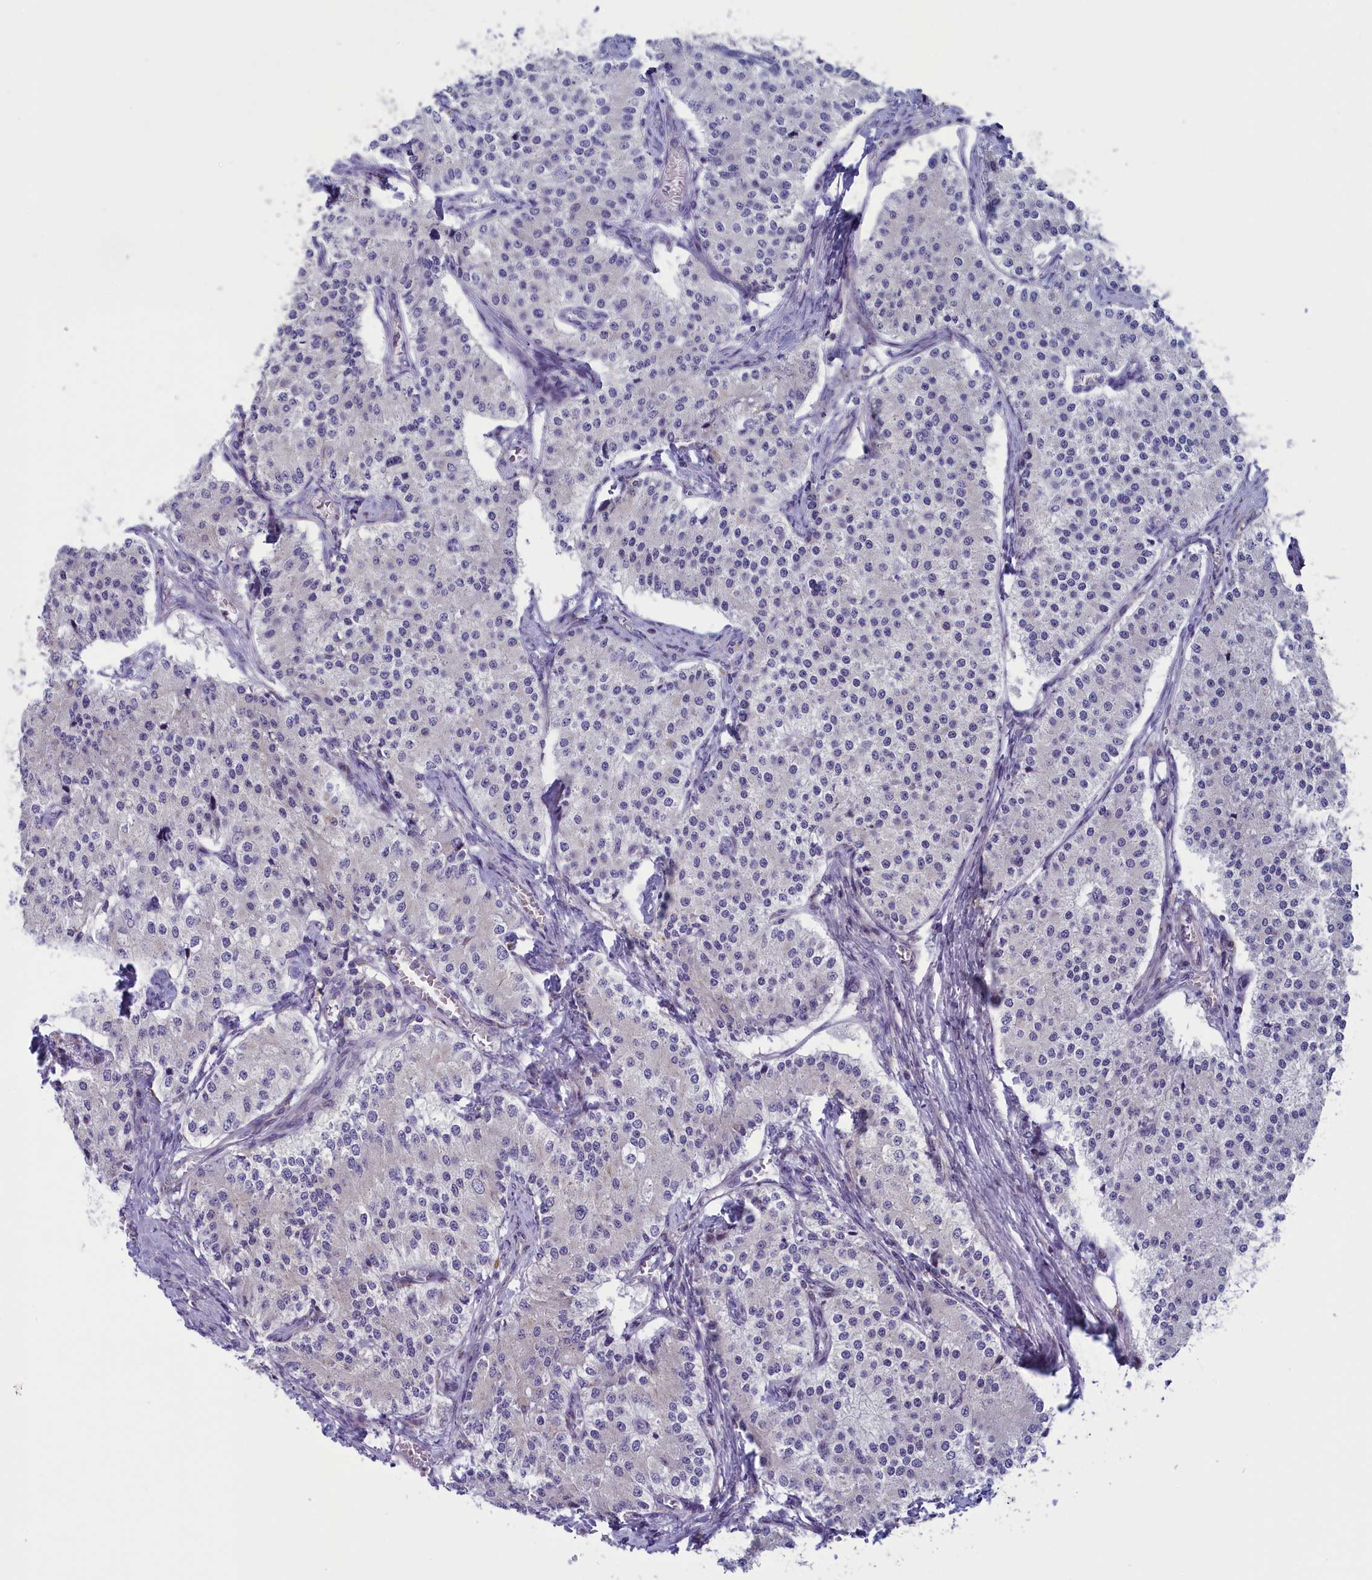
{"staining": {"intensity": "negative", "quantity": "none", "location": "none"}, "tissue": "carcinoid", "cell_type": "Tumor cells", "image_type": "cancer", "snomed": [{"axis": "morphology", "description": "Carcinoid, malignant, NOS"}, {"axis": "topography", "description": "Colon"}], "caption": "The photomicrograph exhibits no significant positivity in tumor cells of malignant carcinoid.", "gene": "ANKRD39", "patient": {"sex": "female", "age": 52}}